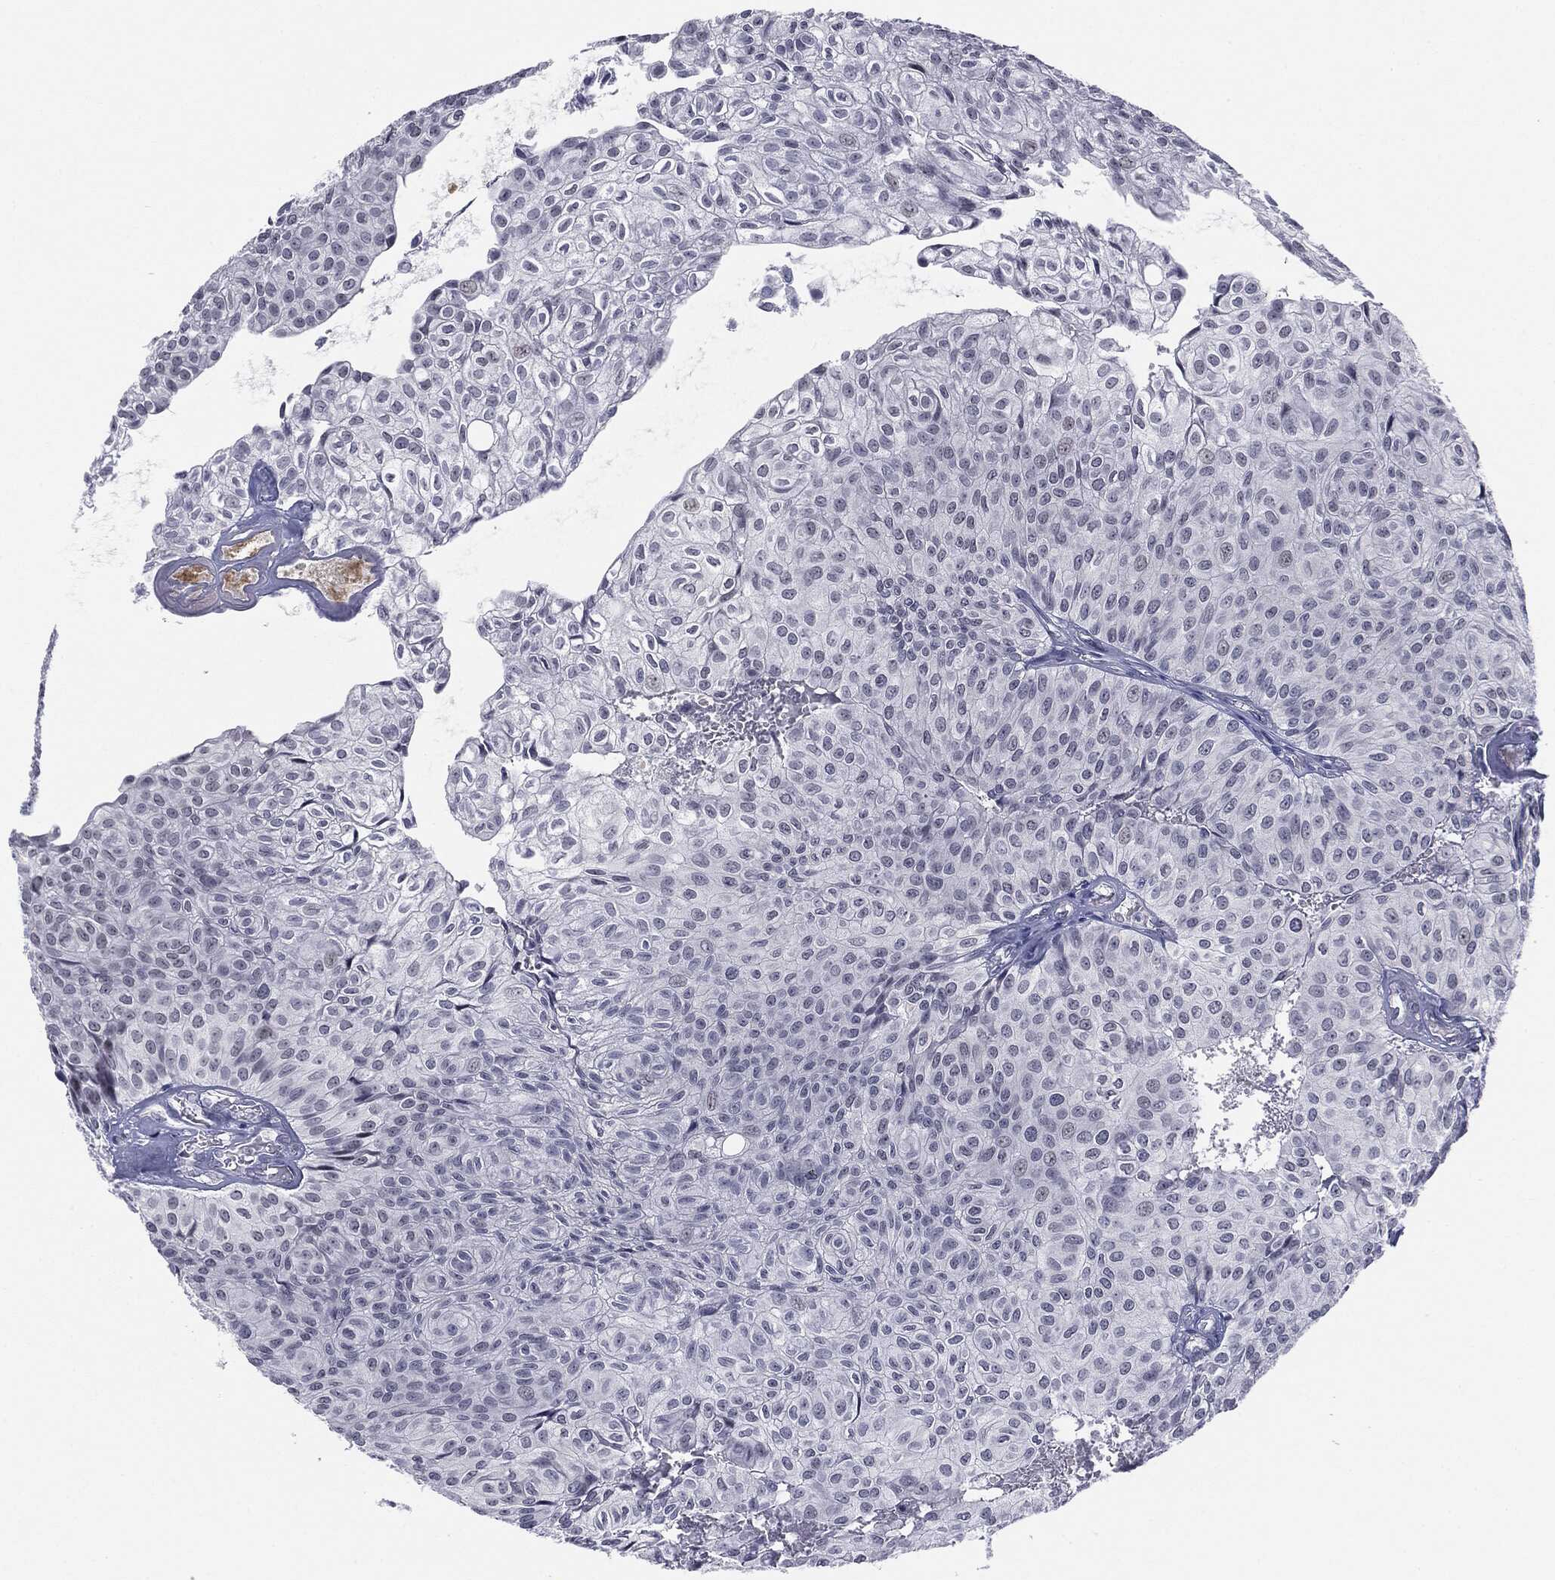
{"staining": {"intensity": "negative", "quantity": "none", "location": "none"}, "tissue": "urothelial cancer", "cell_type": "Tumor cells", "image_type": "cancer", "snomed": [{"axis": "morphology", "description": "Urothelial carcinoma, Low grade"}, {"axis": "topography", "description": "Urinary bladder"}], "caption": "Immunohistochemical staining of human urothelial cancer exhibits no significant staining in tumor cells. The staining is performed using DAB (3,3'-diaminobenzidine) brown chromogen with nuclei counter-stained in using hematoxylin.", "gene": "SLC5A5", "patient": {"sex": "male", "age": 89}}